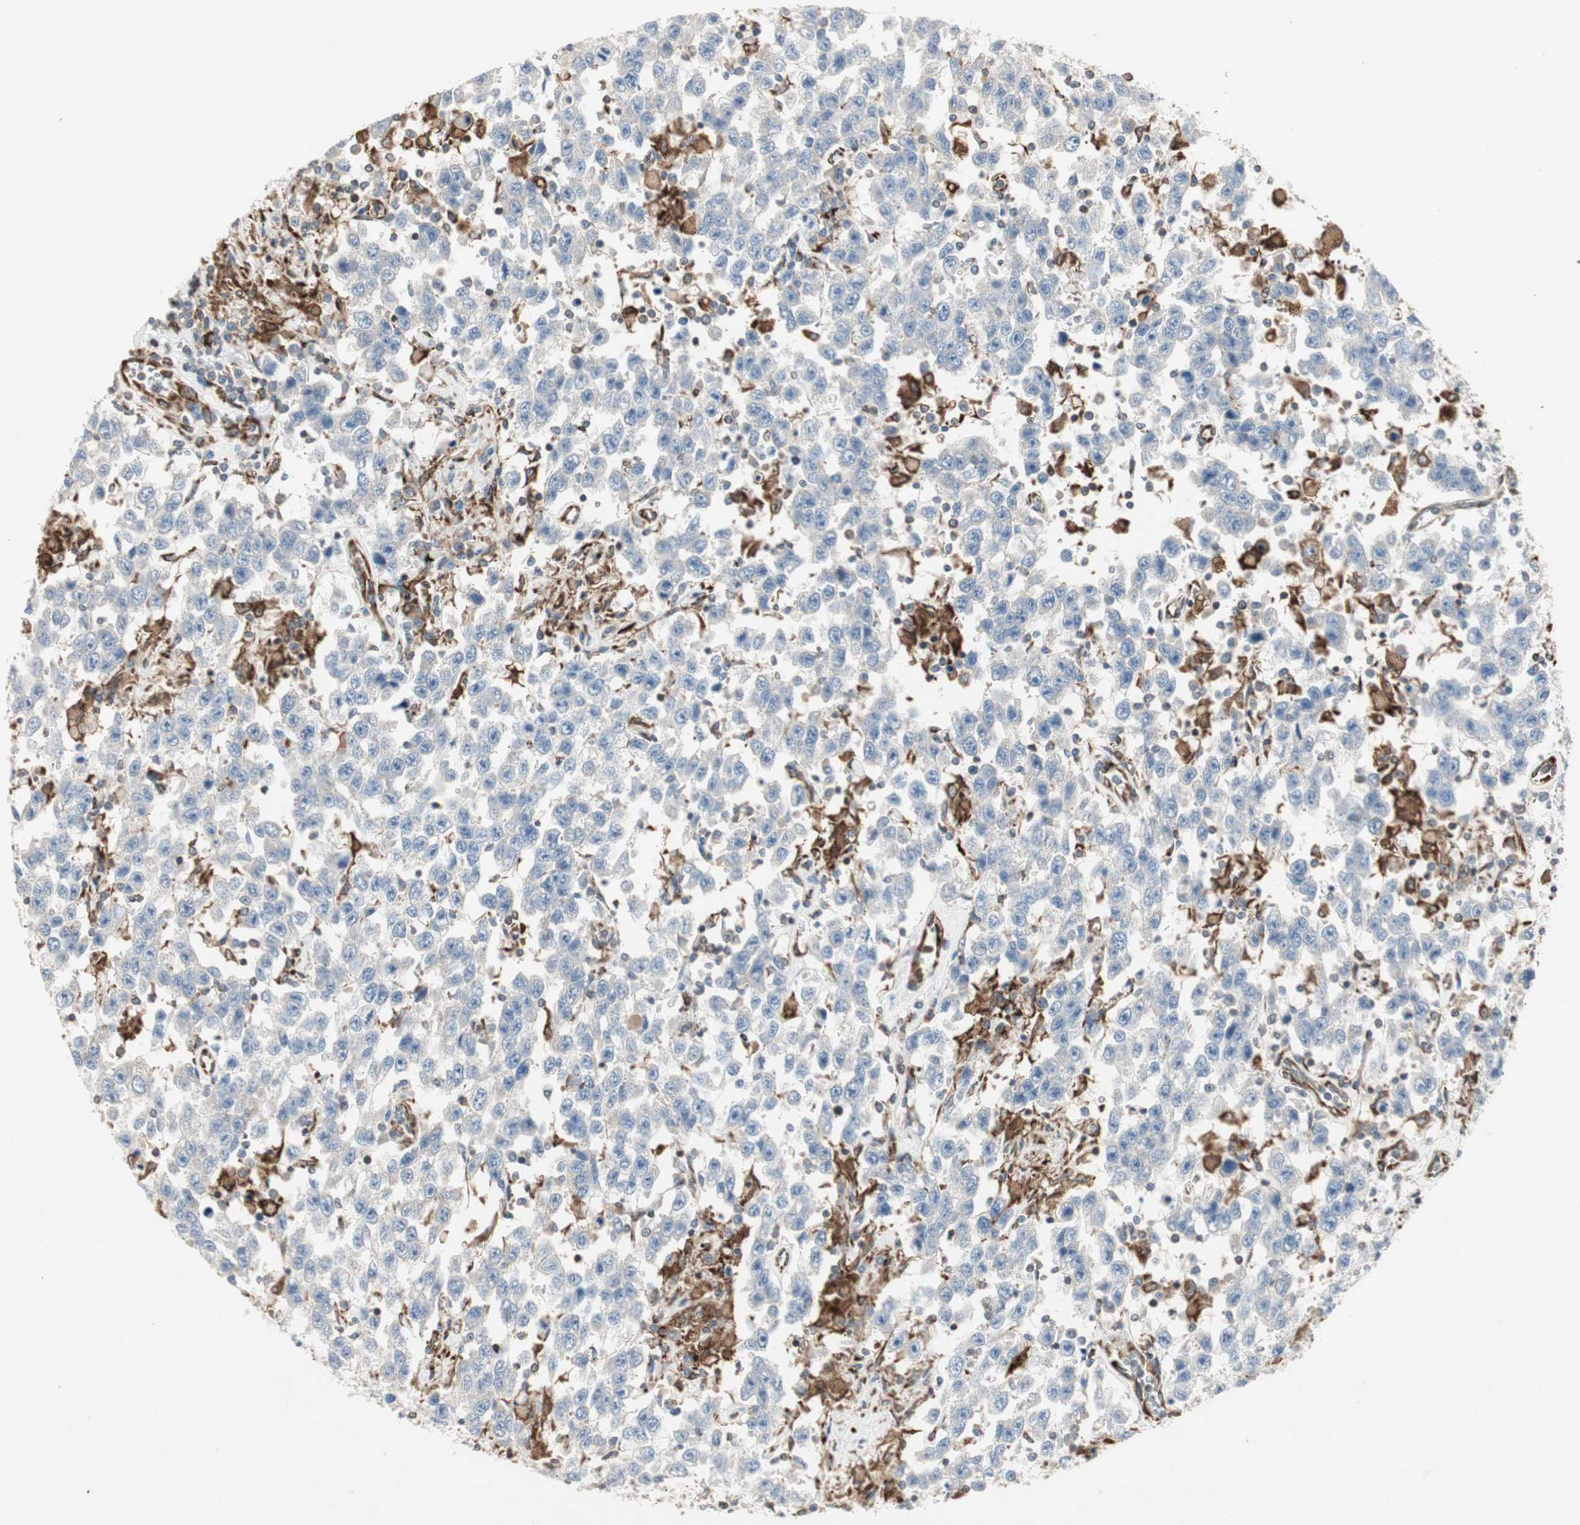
{"staining": {"intensity": "negative", "quantity": "none", "location": "none"}, "tissue": "testis cancer", "cell_type": "Tumor cells", "image_type": "cancer", "snomed": [{"axis": "morphology", "description": "Seminoma, NOS"}, {"axis": "topography", "description": "Testis"}], "caption": "DAB immunohistochemical staining of testis cancer exhibits no significant expression in tumor cells.", "gene": "H6PD", "patient": {"sex": "male", "age": 41}}